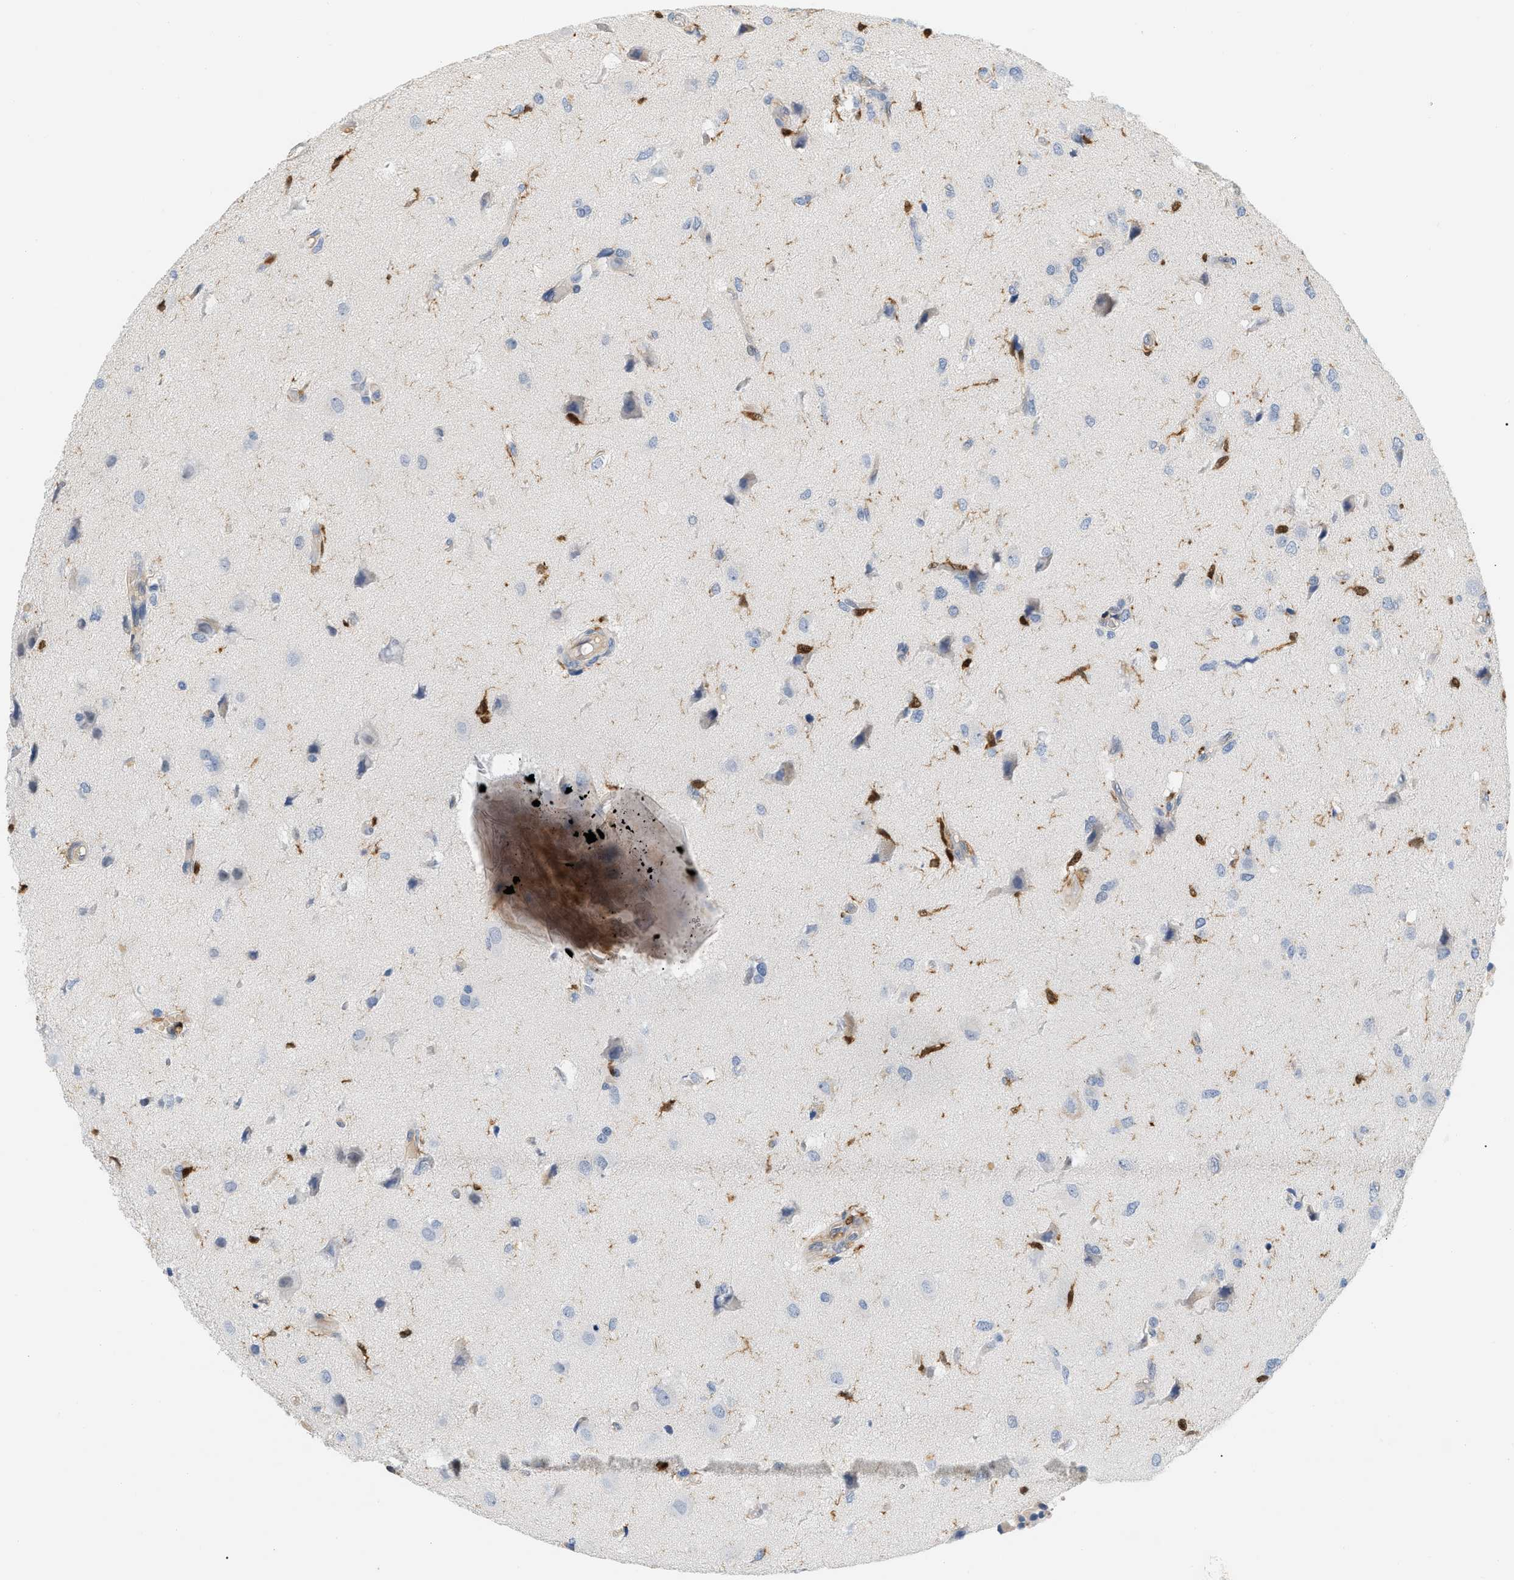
{"staining": {"intensity": "negative", "quantity": "none", "location": "none"}, "tissue": "glioma", "cell_type": "Tumor cells", "image_type": "cancer", "snomed": [{"axis": "morphology", "description": "Glioma, malignant, High grade"}, {"axis": "topography", "description": "Brain"}], "caption": "IHC micrograph of neoplastic tissue: malignant high-grade glioma stained with DAB demonstrates no significant protein expression in tumor cells.", "gene": "PYCARD", "patient": {"sex": "female", "age": 59}}